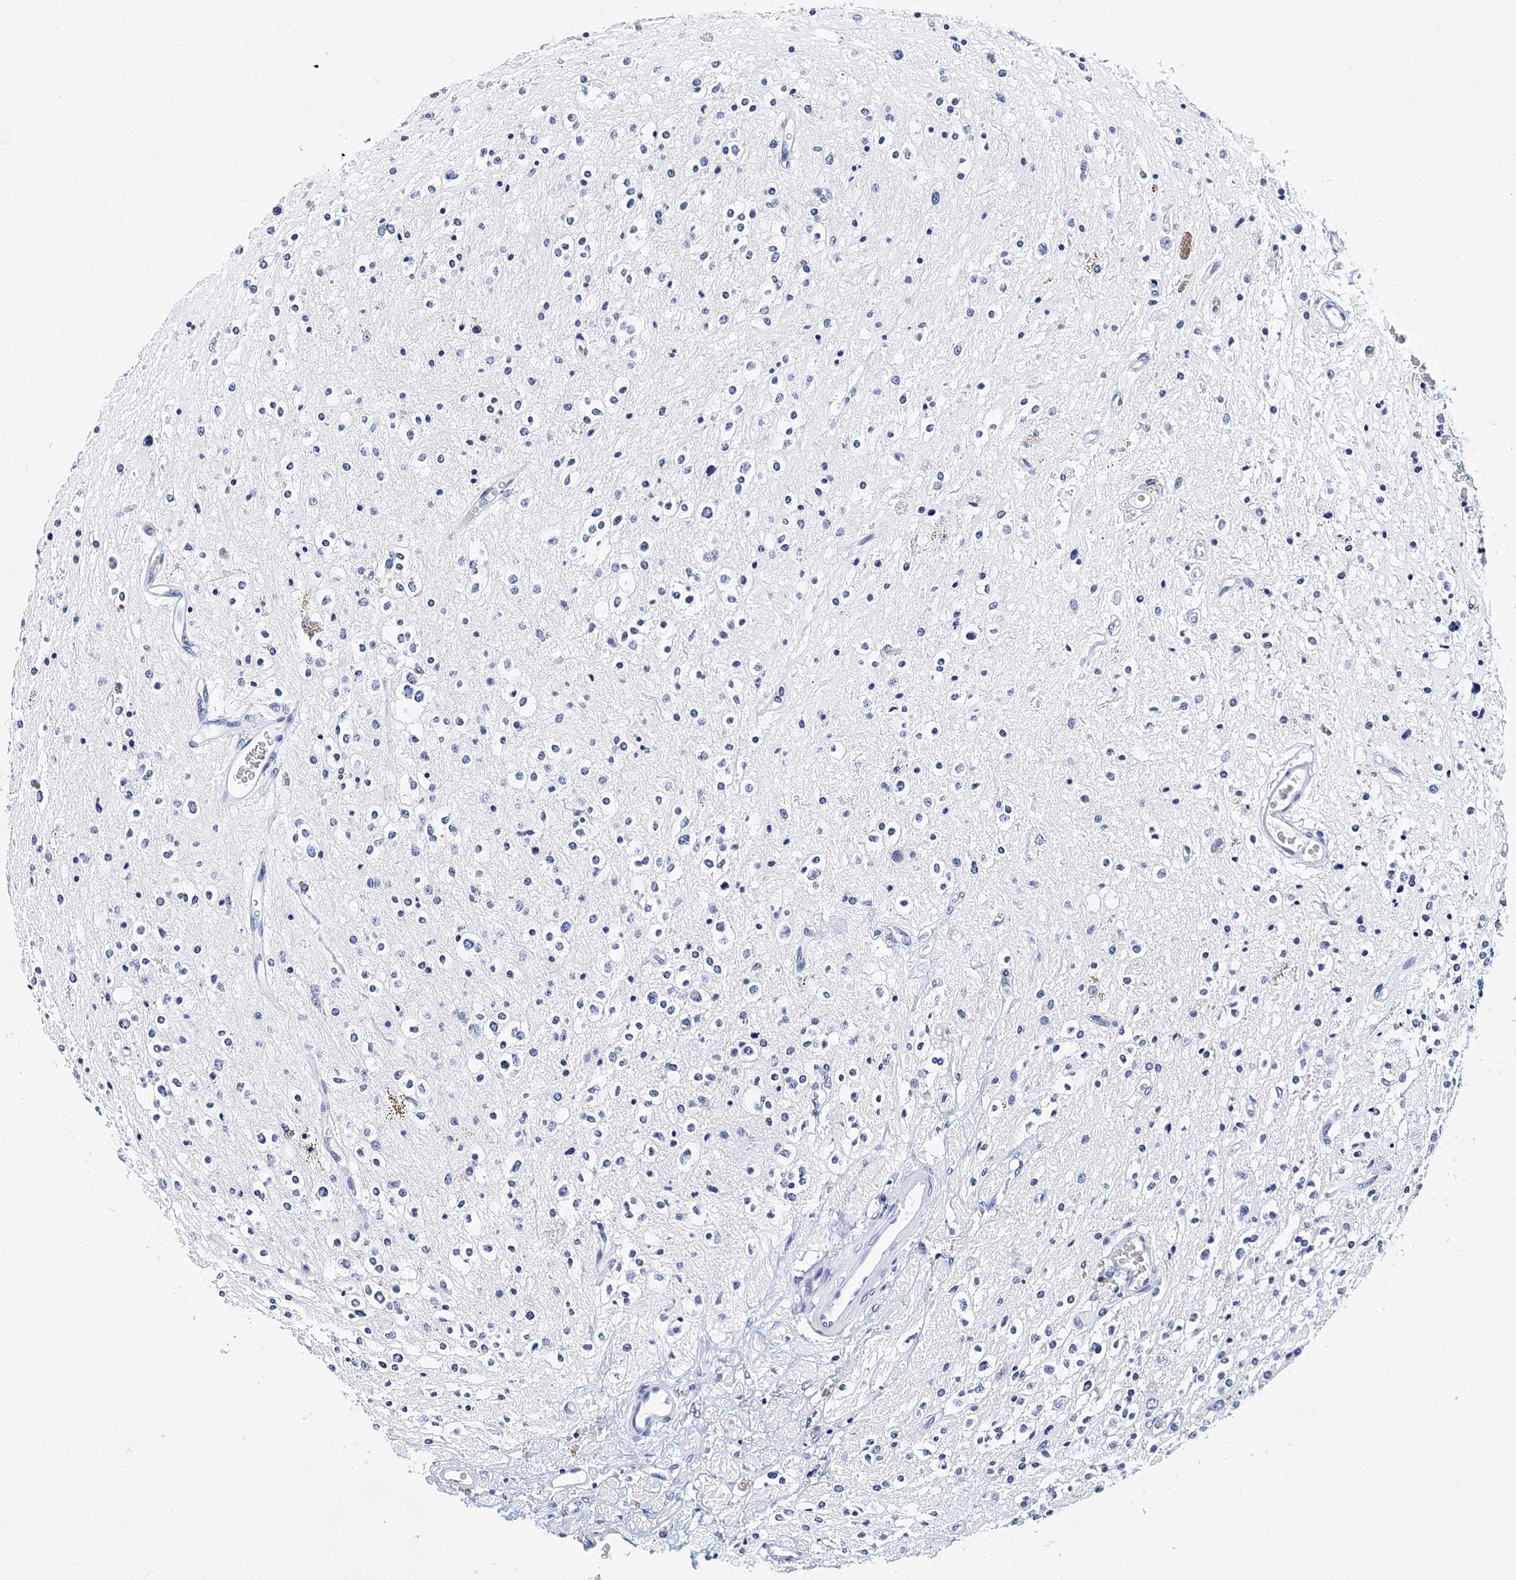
{"staining": {"intensity": "negative", "quantity": "none", "location": "none"}, "tissue": "glioma", "cell_type": "Tumor cells", "image_type": "cancer", "snomed": [{"axis": "morphology", "description": "Glioma, malignant, High grade"}, {"axis": "topography", "description": "Brain"}], "caption": "Human malignant glioma (high-grade) stained for a protein using immunohistochemistry (IHC) shows no expression in tumor cells.", "gene": "ITGA2B", "patient": {"sex": "male", "age": 34}}